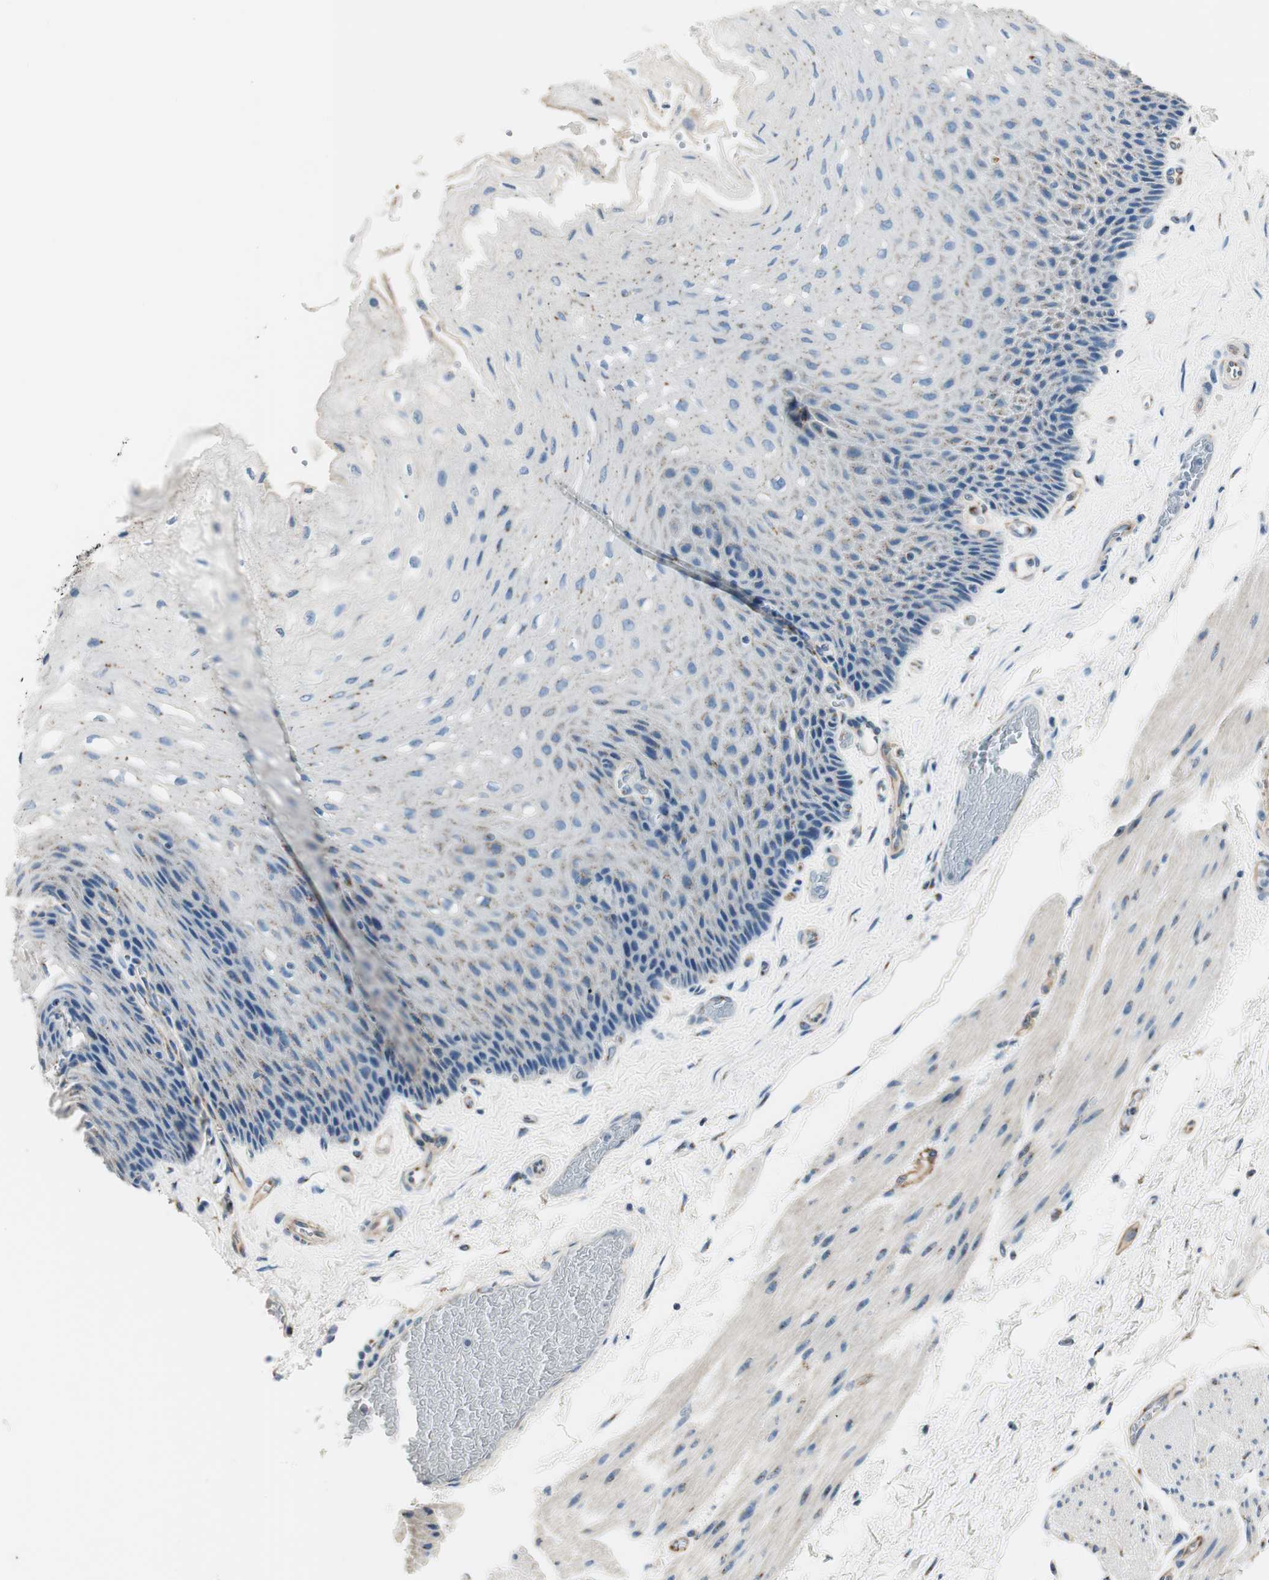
{"staining": {"intensity": "moderate", "quantity": "<25%", "location": "cytoplasmic/membranous"}, "tissue": "esophagus", "cell_type": "Squamous epithelial cells", "image_type": "normal", "snomed": [{"axis": "morphology", "description": "Normal tissue, NOS"}, {"axis": "topography", "description": "Esophagus"}], "caption": "Immunohistochemical staining of benign esophagus demonstrates low levels of moderate cytoplasmic/membranous staining in about <25% of squamous epithelial cells. (brown staining indicates protein expression, while blue staining denotes nuclei).", "gene": "TMF1", "patient": {"sex": "female", "age": 72}}